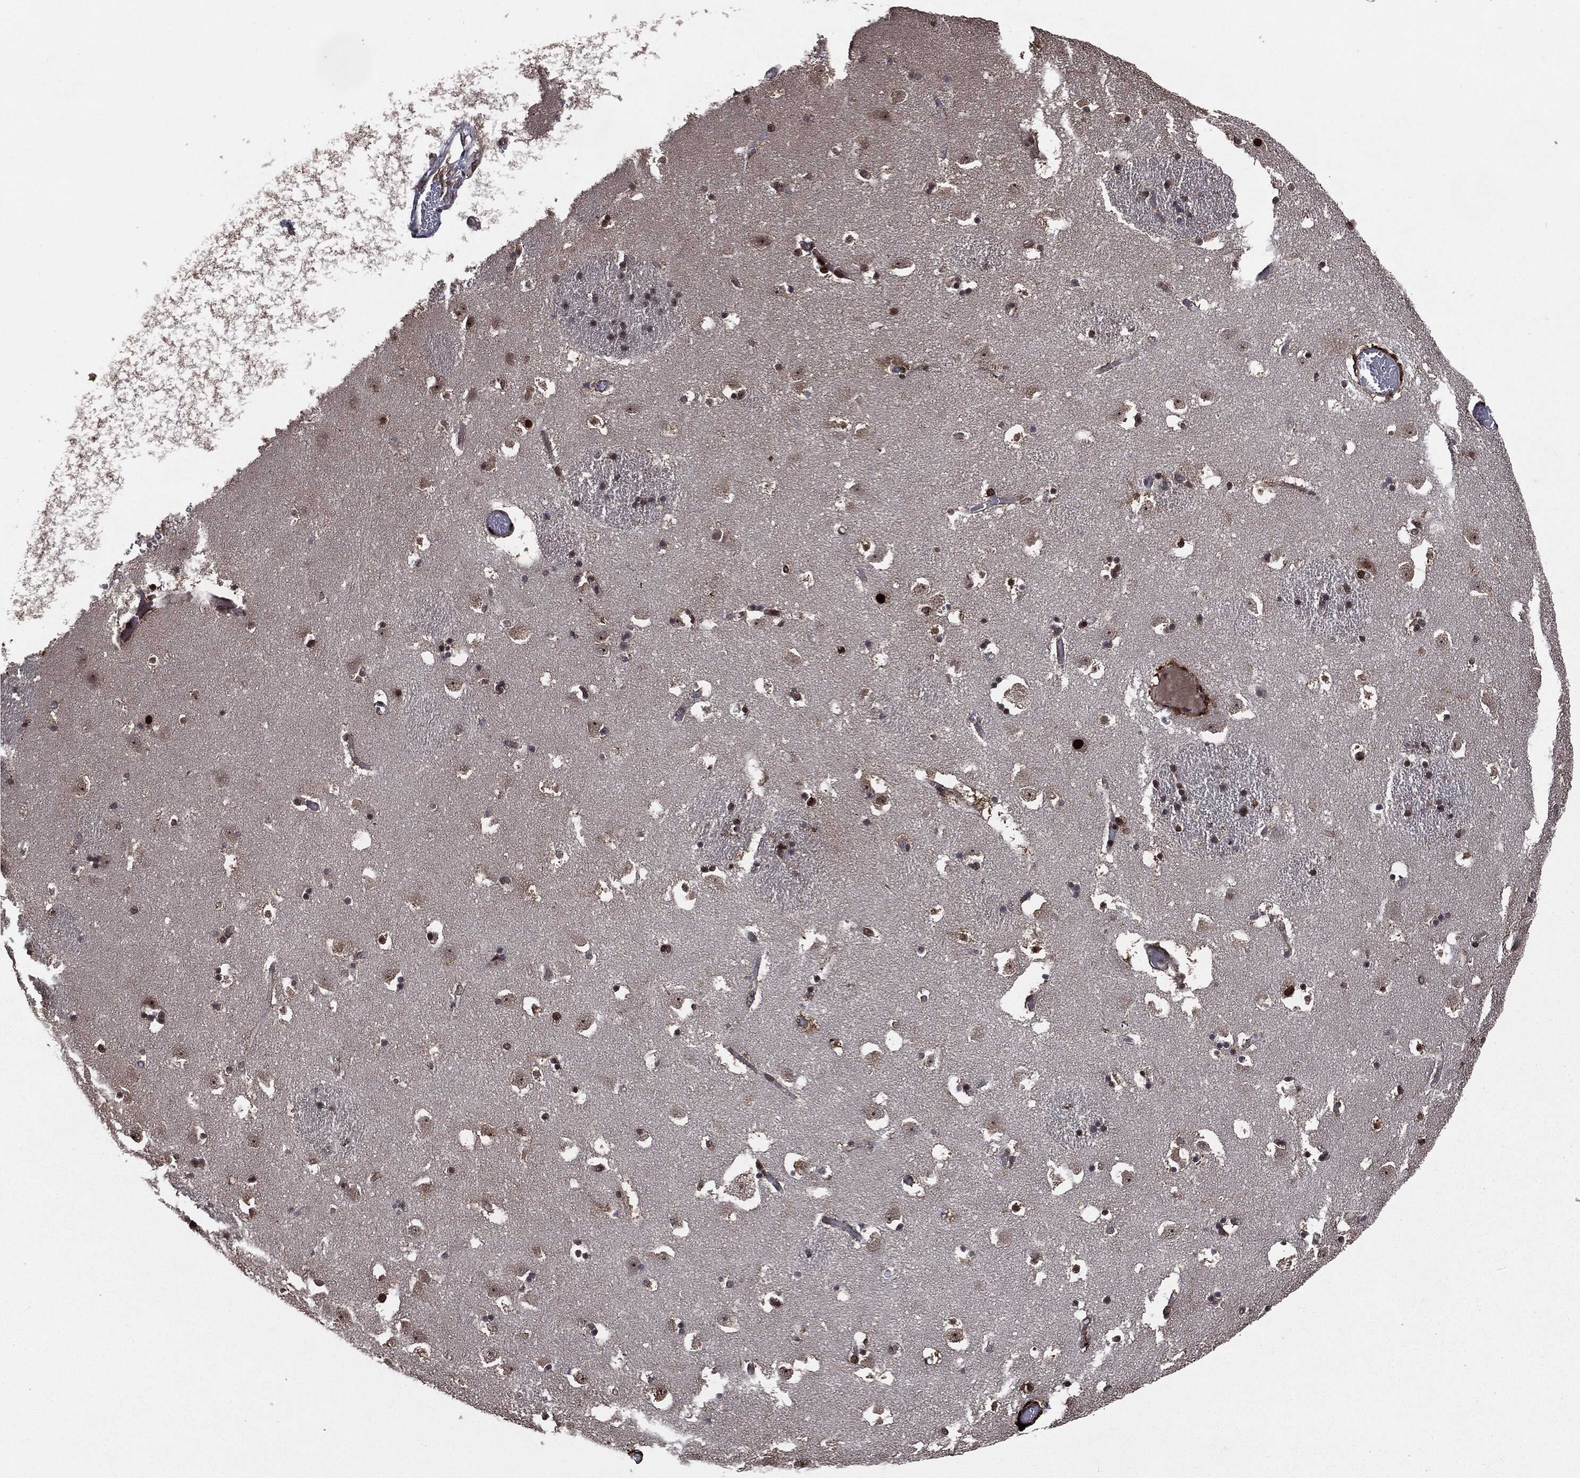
{"staining": {"intensity": "strong", "quantity": "25%-75%", "location": "nuclear"}, "tissue": "caudate", "cell_type": "Glial cells", "image_type": "normal", "snomed": [{"axis": "morphology", "description": "Normal tissue, NOS"}, {"axis": "topography", "description": "Lateral ventricle wall"}], "caption": "A high amount of strong nuclear expression is appreciated in about 25%-75% of glial cells in unremarkable caudate.", "gene": "DVL2", "patient": {"sex": "female", "age": 42}}